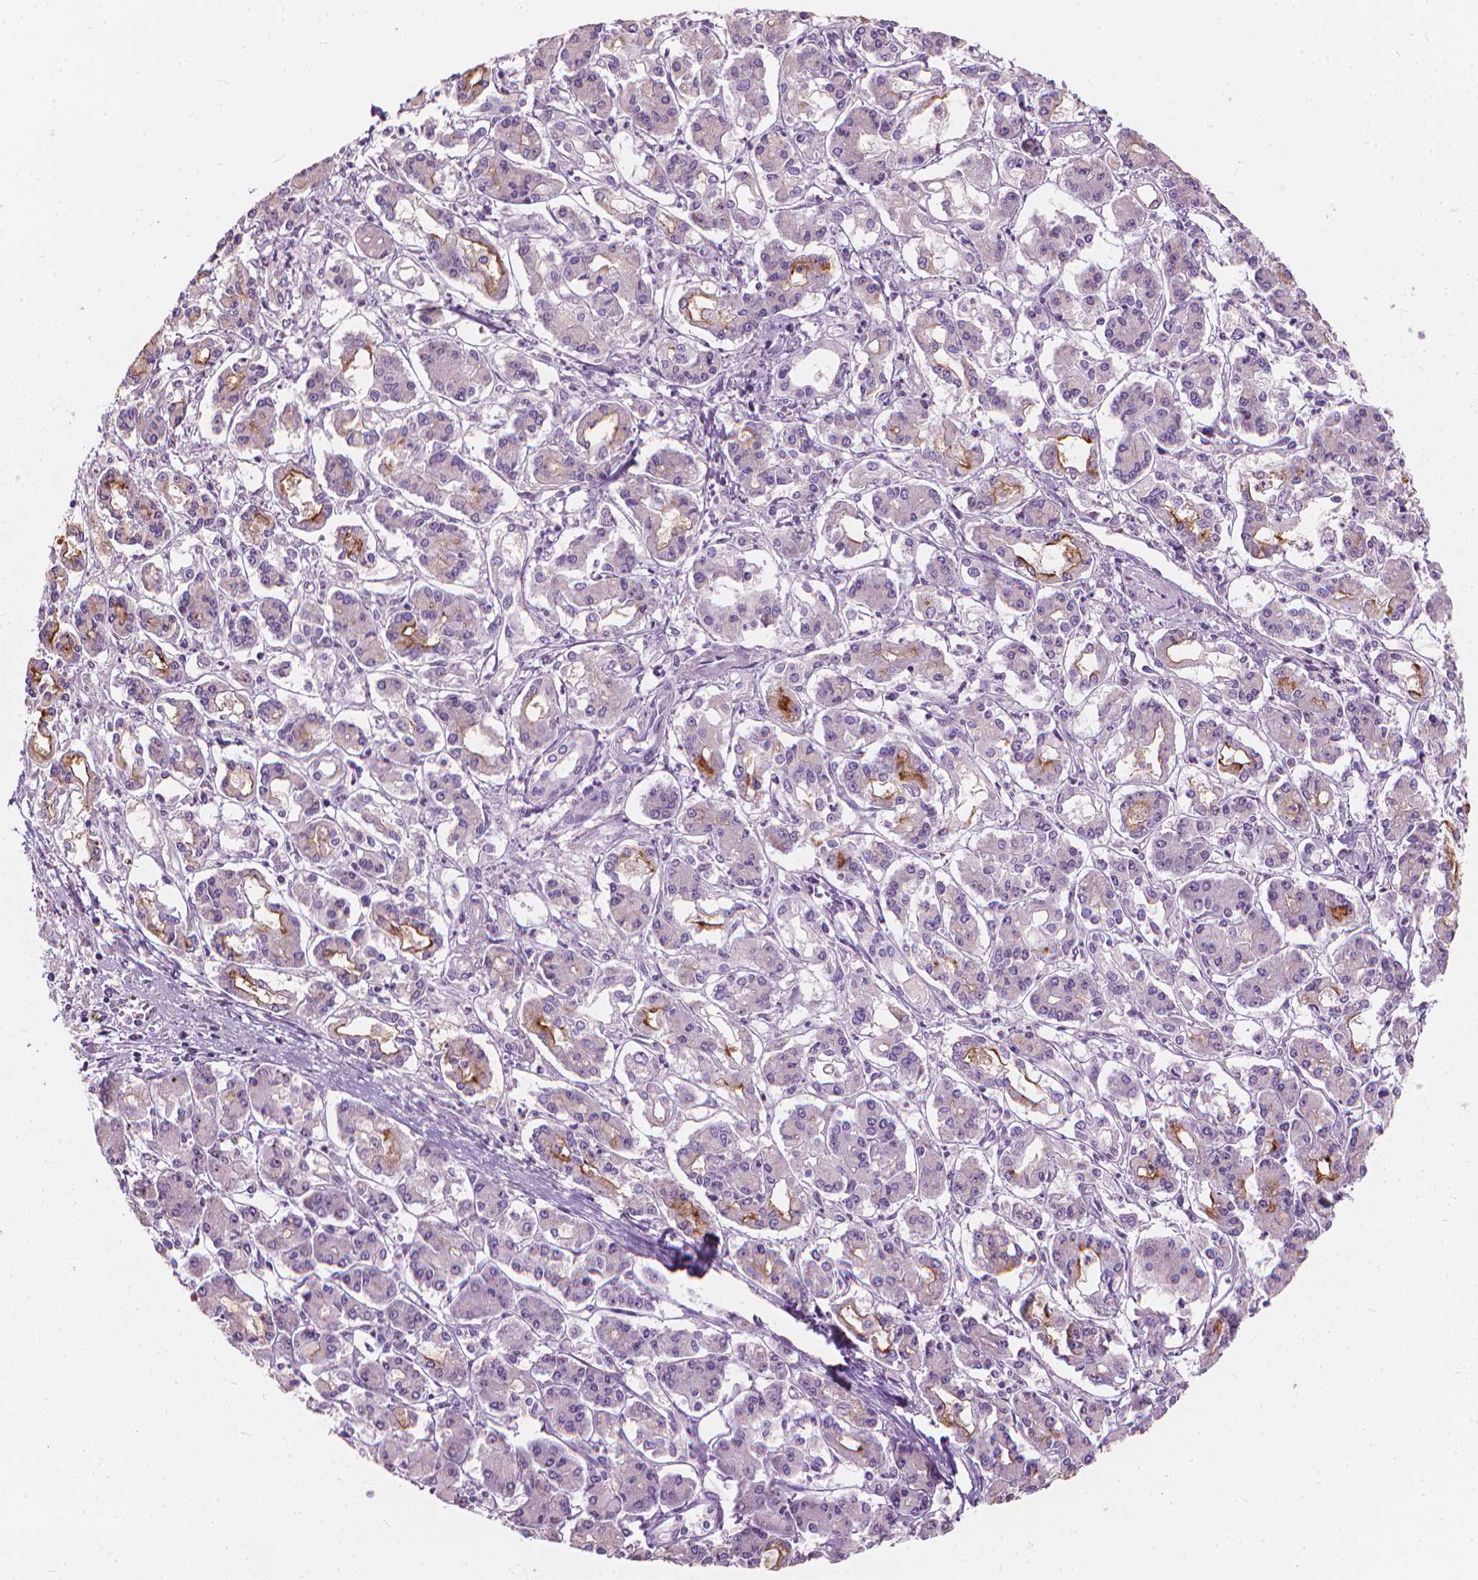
{"staining": {"intensity": "moderate", "quantity": "<25%", "location": "cytoplasmic/membranous"}, "tissue": "pancreatic cancer", "cell_type": "Tumor cells", "image_type": "cancer", "snomed": [{"axis": "morphology", "description": "Adenocarcinoma, NOS"}, {"axis": "topography", "description": "Pancreas"}], "caption": "Protein expression analysis of pancreatic cancer (adenocarcinoma) exhibits moderate cytoplasmic/membranous positivity in approximately <25% of tumor cells. (IHC, brightfield microscopy, high magnification).", "gene": "GPRC5A", "patient": {"sex": "male", "age": 85}}